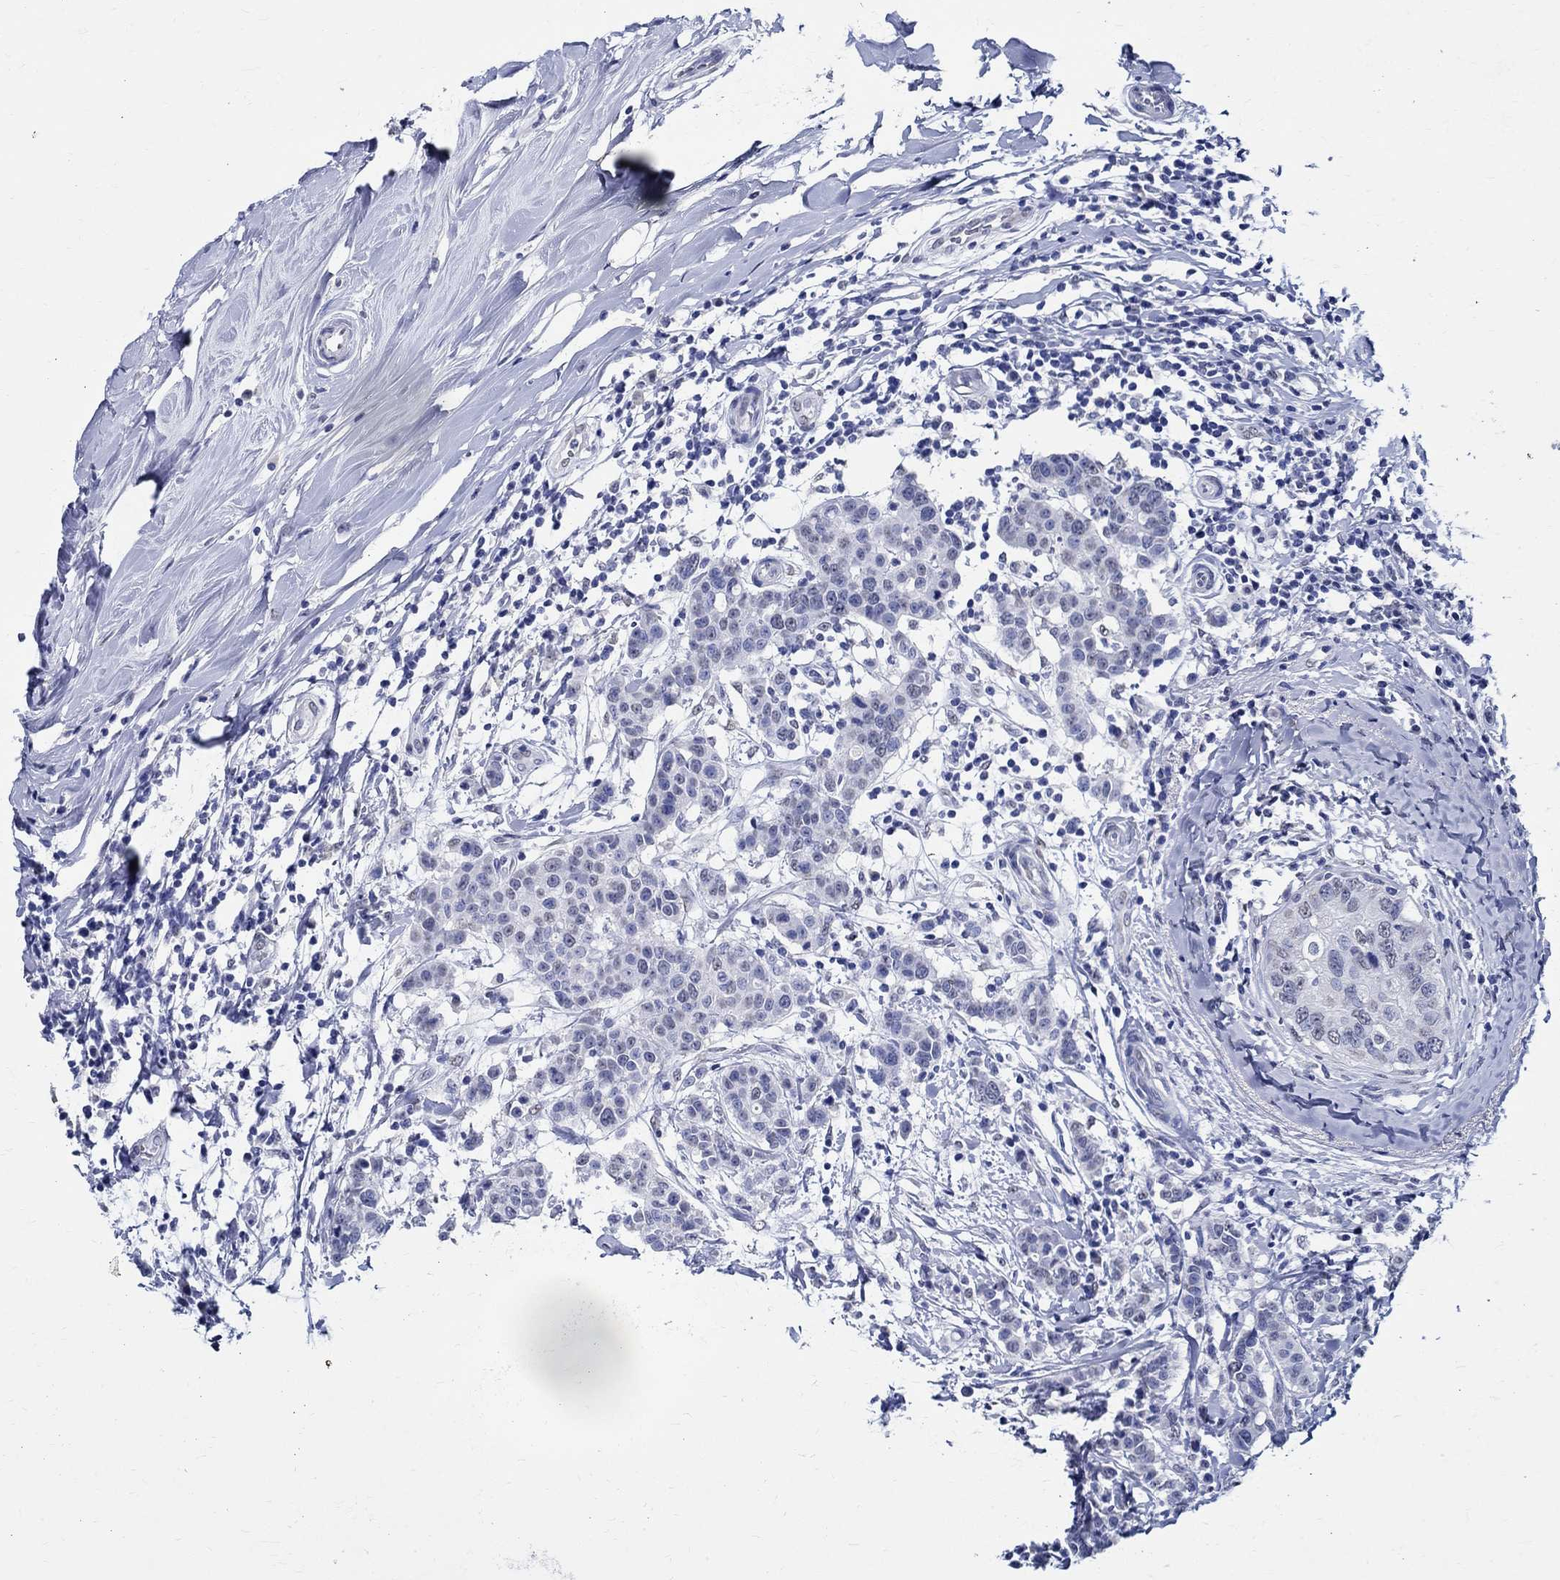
{"staining": {"intensity": "negative", "quantity": "none", "location": "none"}, "tissue": "breast cancer", "cell_type": "Tumor cells", "image_type": "cancer", "snomed": [{"axis": "morphology", "description": "Duct carcinoma"}, {"axis": "topography", "description": "Breast"}], "caption": "Breast cancer stained for a protein using immunohistochemistry (IHC) exhibits no expression tumor cells.", "gene": "TSPAN16", "patient": {"sex": "female", "age": 27}}